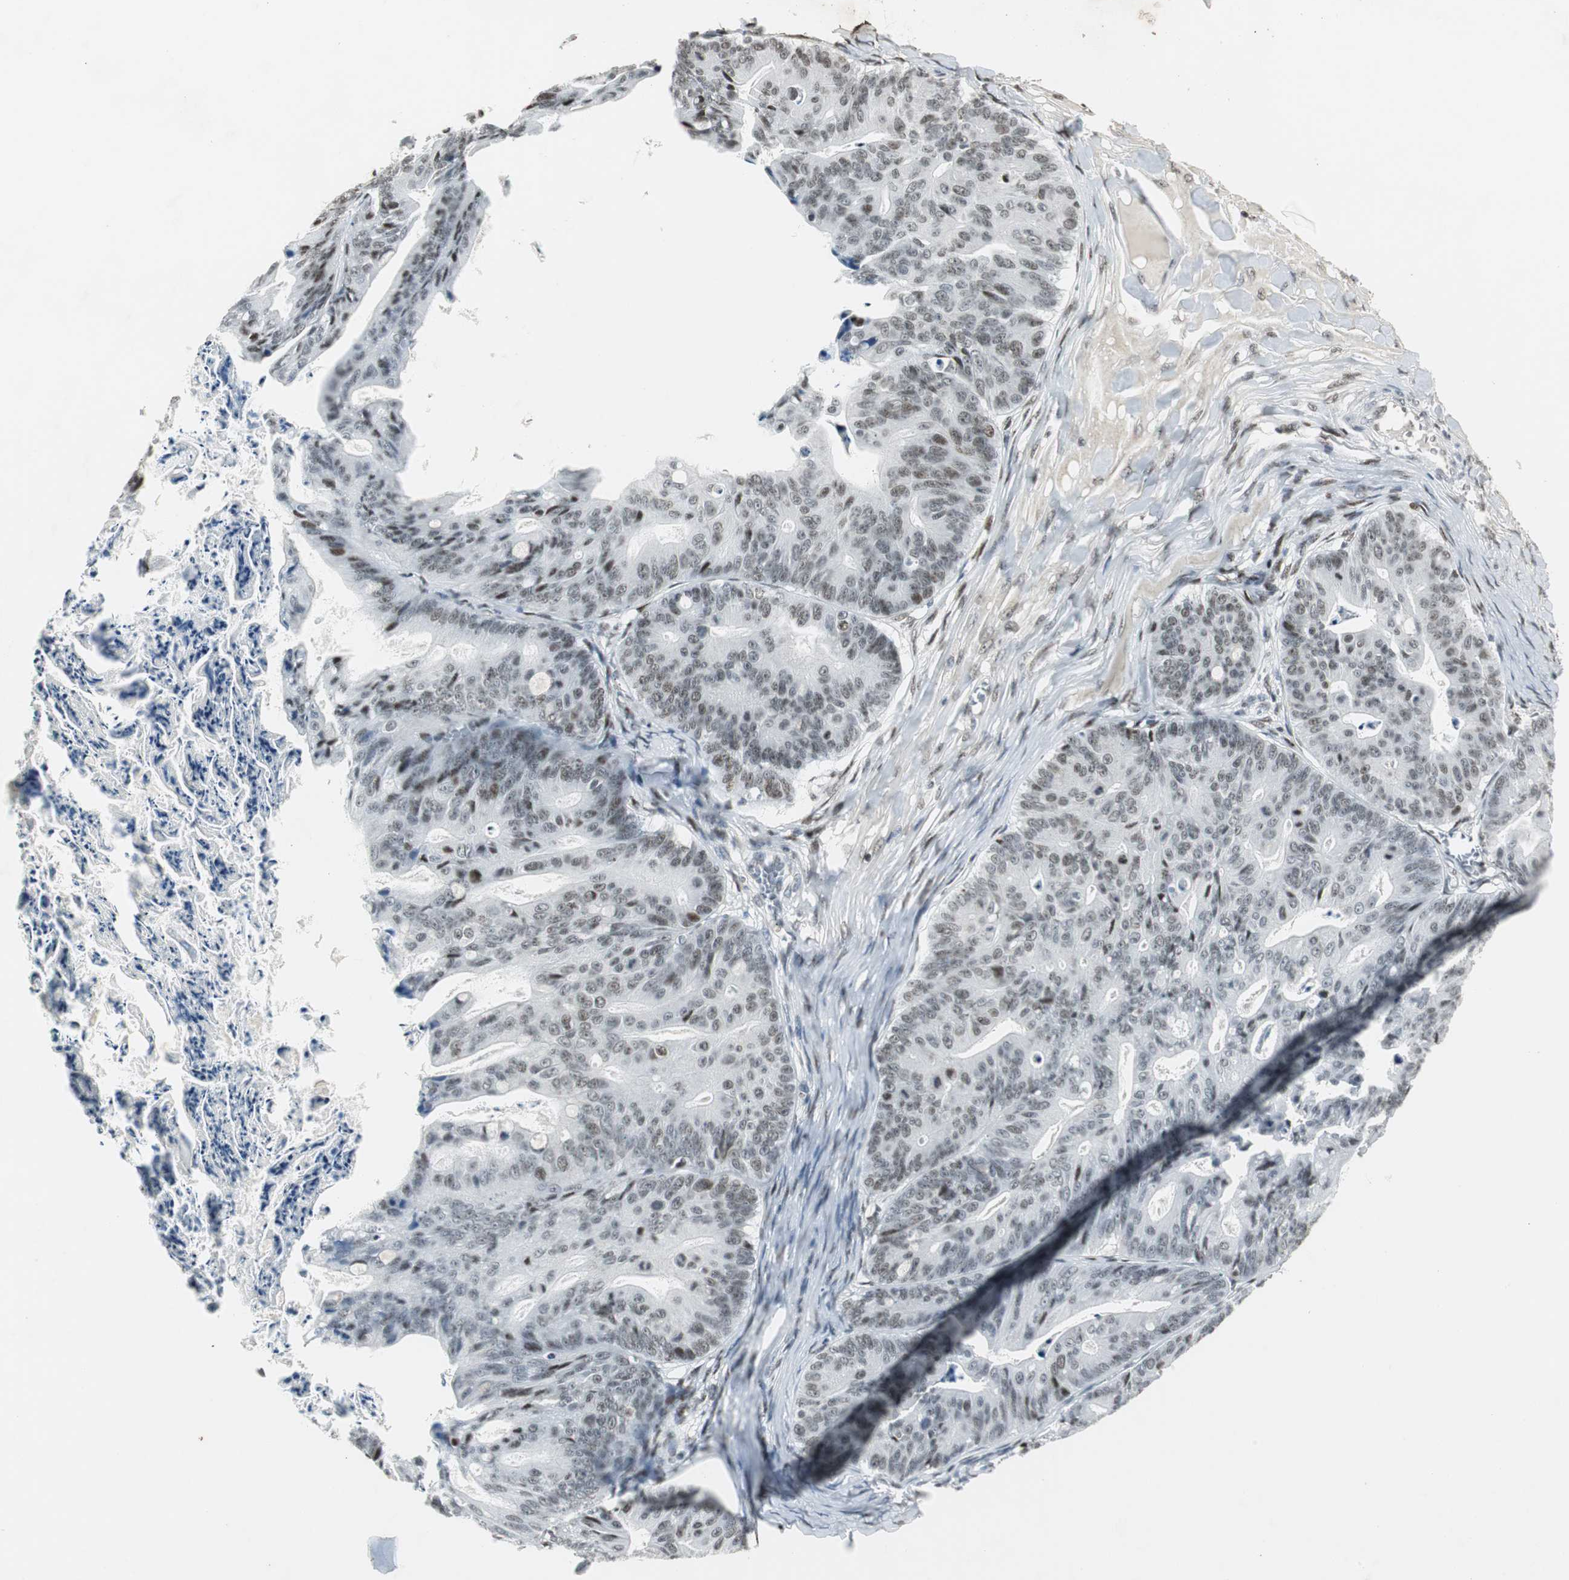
{"staining": {"intensity": "weak", "quantity": ">75%", "location": "nuclear"}, "tissue": "ovarian cancer", "cell_type": "Tumor cells", "image_type": "cancer", "snomed": [{"axis": "morphology", "description": "Cystadenocarcinoma, mucinous, NOS"}, {"axis": "topography", "description": "Ovary"}], "caption": "Immunohistochemistry of human ovarian cancer exhibits low levels of weak nuclear expression in about >75% of tumor cells. The protein of interest is stained brown, and the nuclei are stained in blue (DAB (3,3'-diaminobenzidine) IHC with brightfield microscopy, high magnification).", "gene": "RBBP4", "patient": {"sex": "female", "age": 36}}